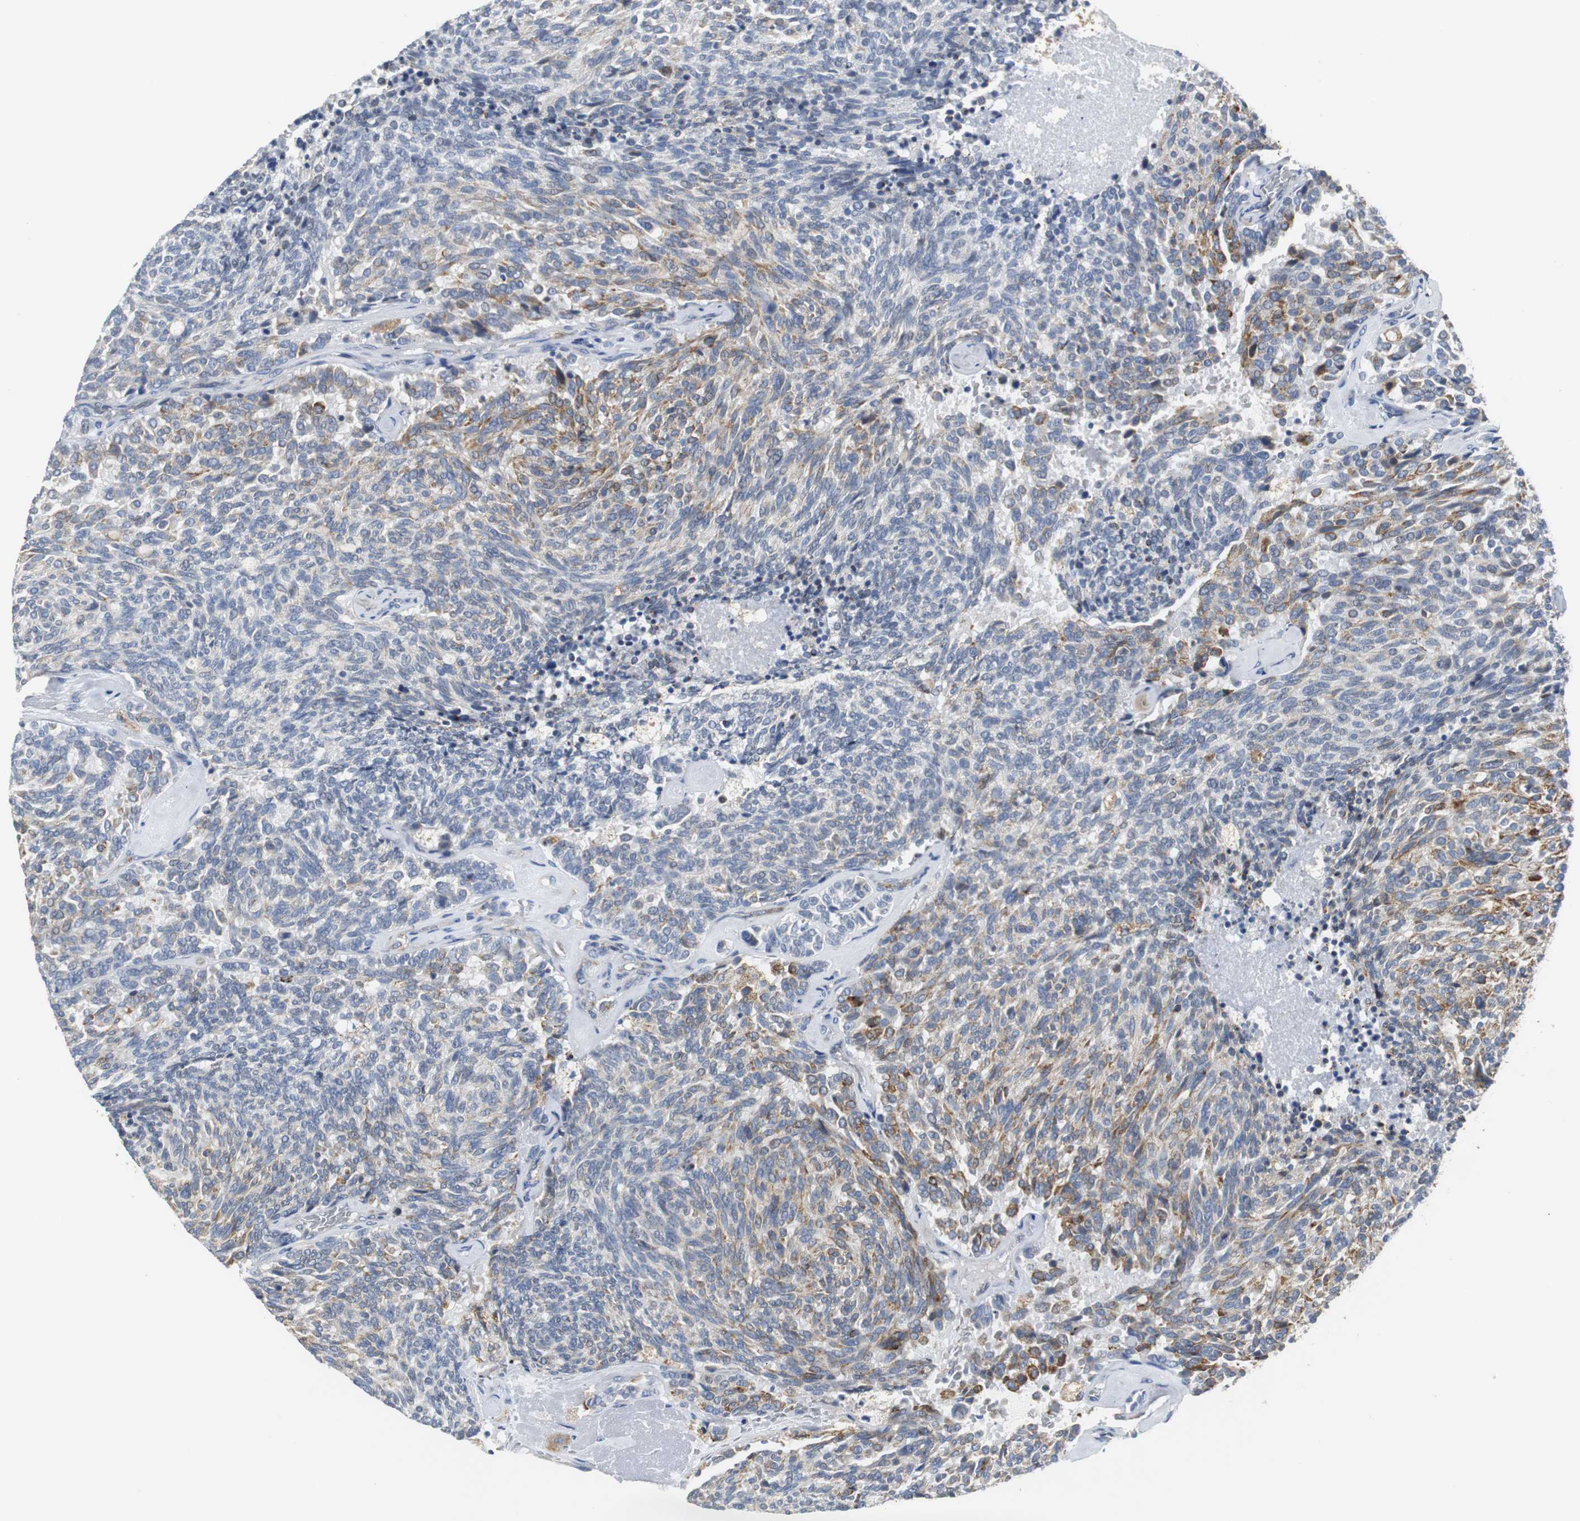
{"staining": {"intensity": "weak", "quantity": "25%-75%", "location": "cytoplasmic/membranous"}, "tissue": "carcinoid", "cell_type": "Tumor cells", "image_type": "cancer", "snomed": [{"axis": "morphology", "description": "Carcinoid, malignant, NOS"}, {"axis": "topography", "description": "Pancreas"}], "caption": "This is a histology image of immunohistochemistry (IHC) staining of carcinoid, which shows weak positivity in the cytoplasmic/membranous of tumor cells.", "gene": "PDIA4", "patient": {"sex": "female", "age": 54}}